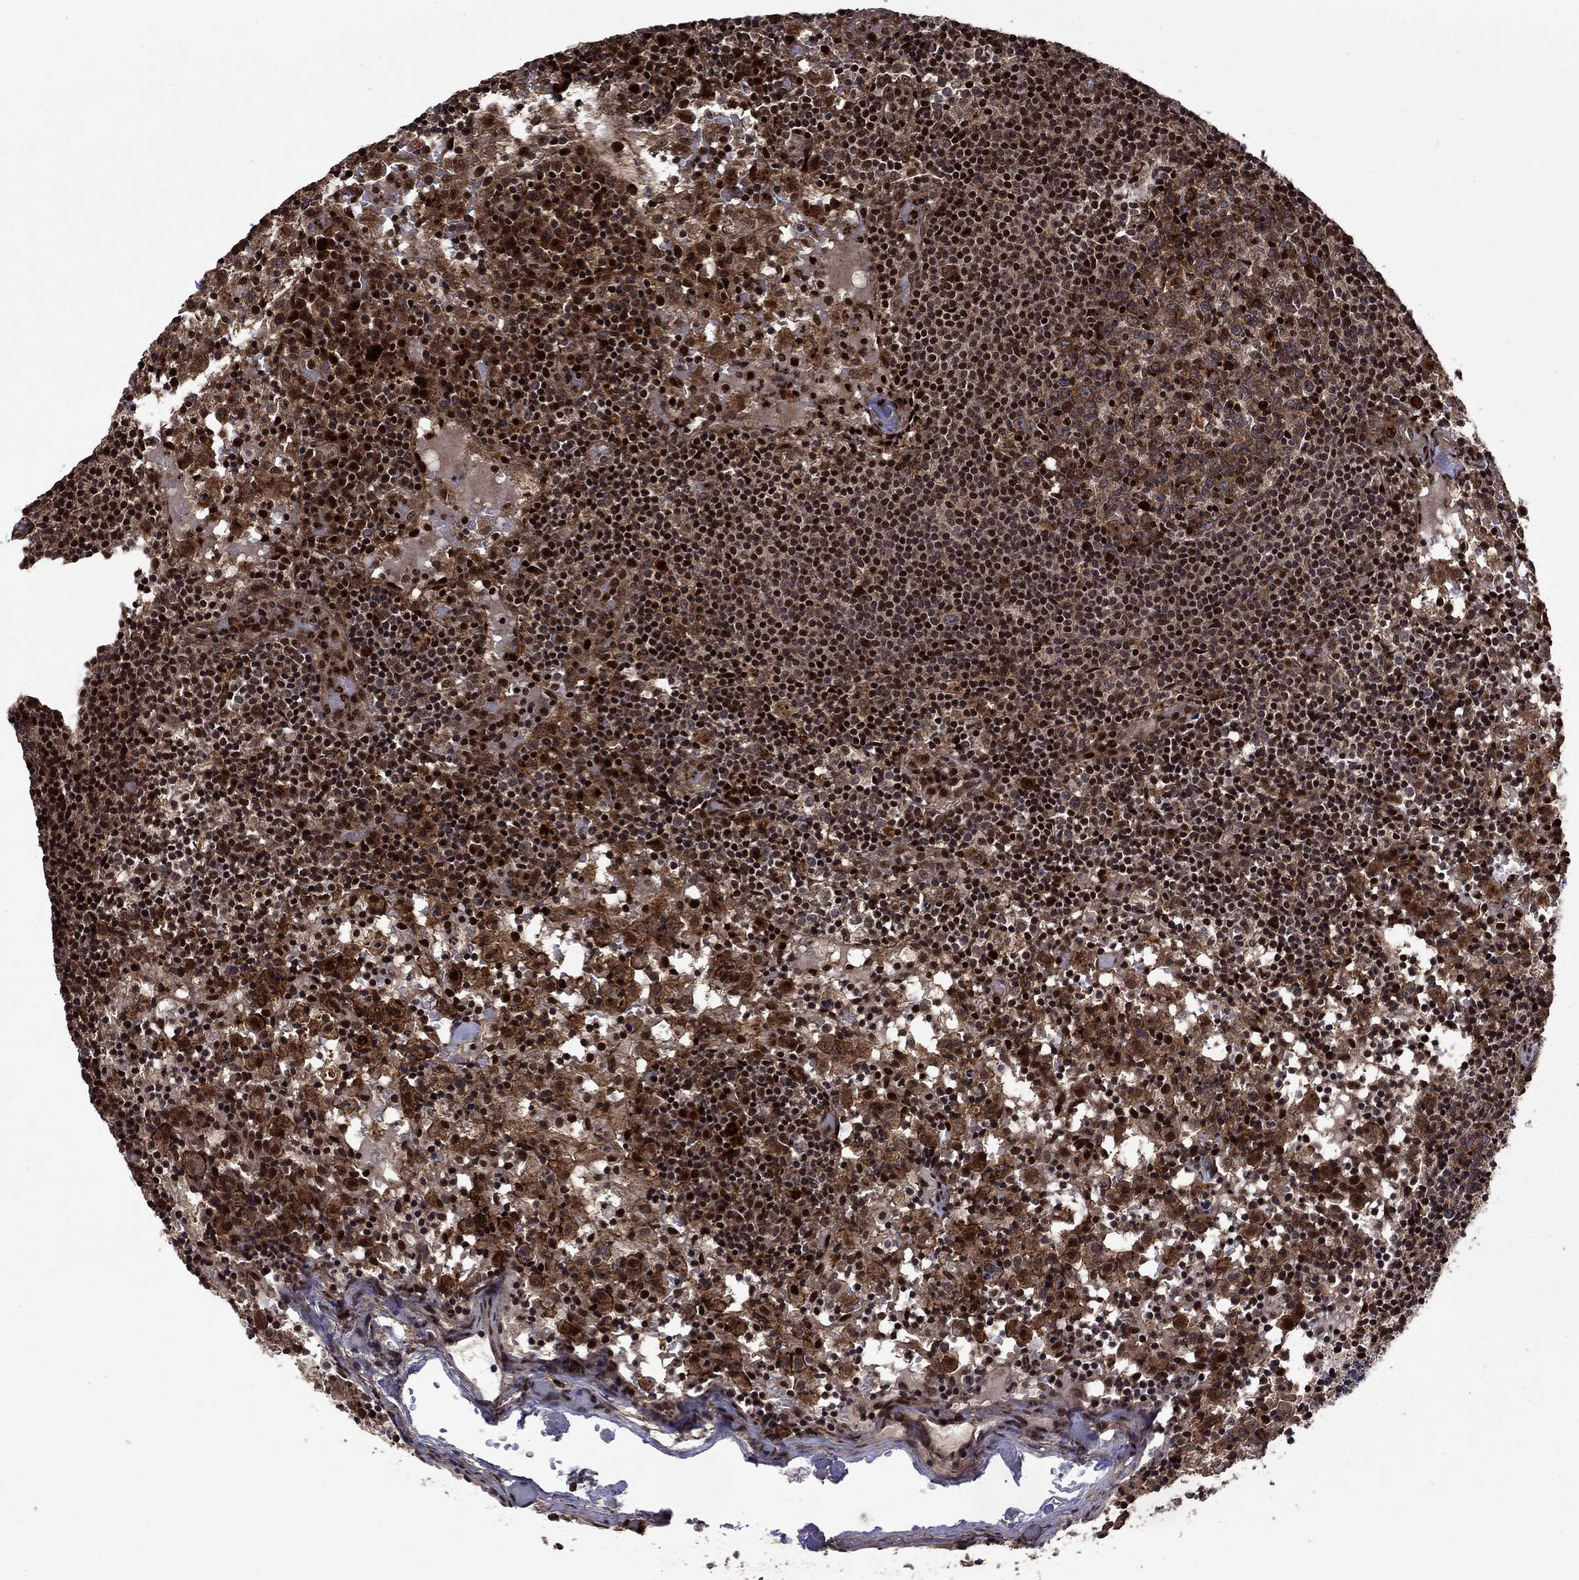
{"staining": {"intensity": "strong", "quantity": "25%-75%", "location": "cytoplasmic/membranous,nuclear"}, "tissue": "lymph node", "cell_type": "Non-germinal center cells", "image_type": "normal", "snomed": [{"axis": "morphology", "description": "Normal tissue, NOS"}, {"axis": "topography", "description": "Lymph node"}], "caption": "Strong cytoplasmic/membranous,nuclear protein staining is seen in about 25%-75% of non-germinal center cells in lymph node.", "gene": "AGTPBP1", "patient": {"sex": "male", "age": 62}}